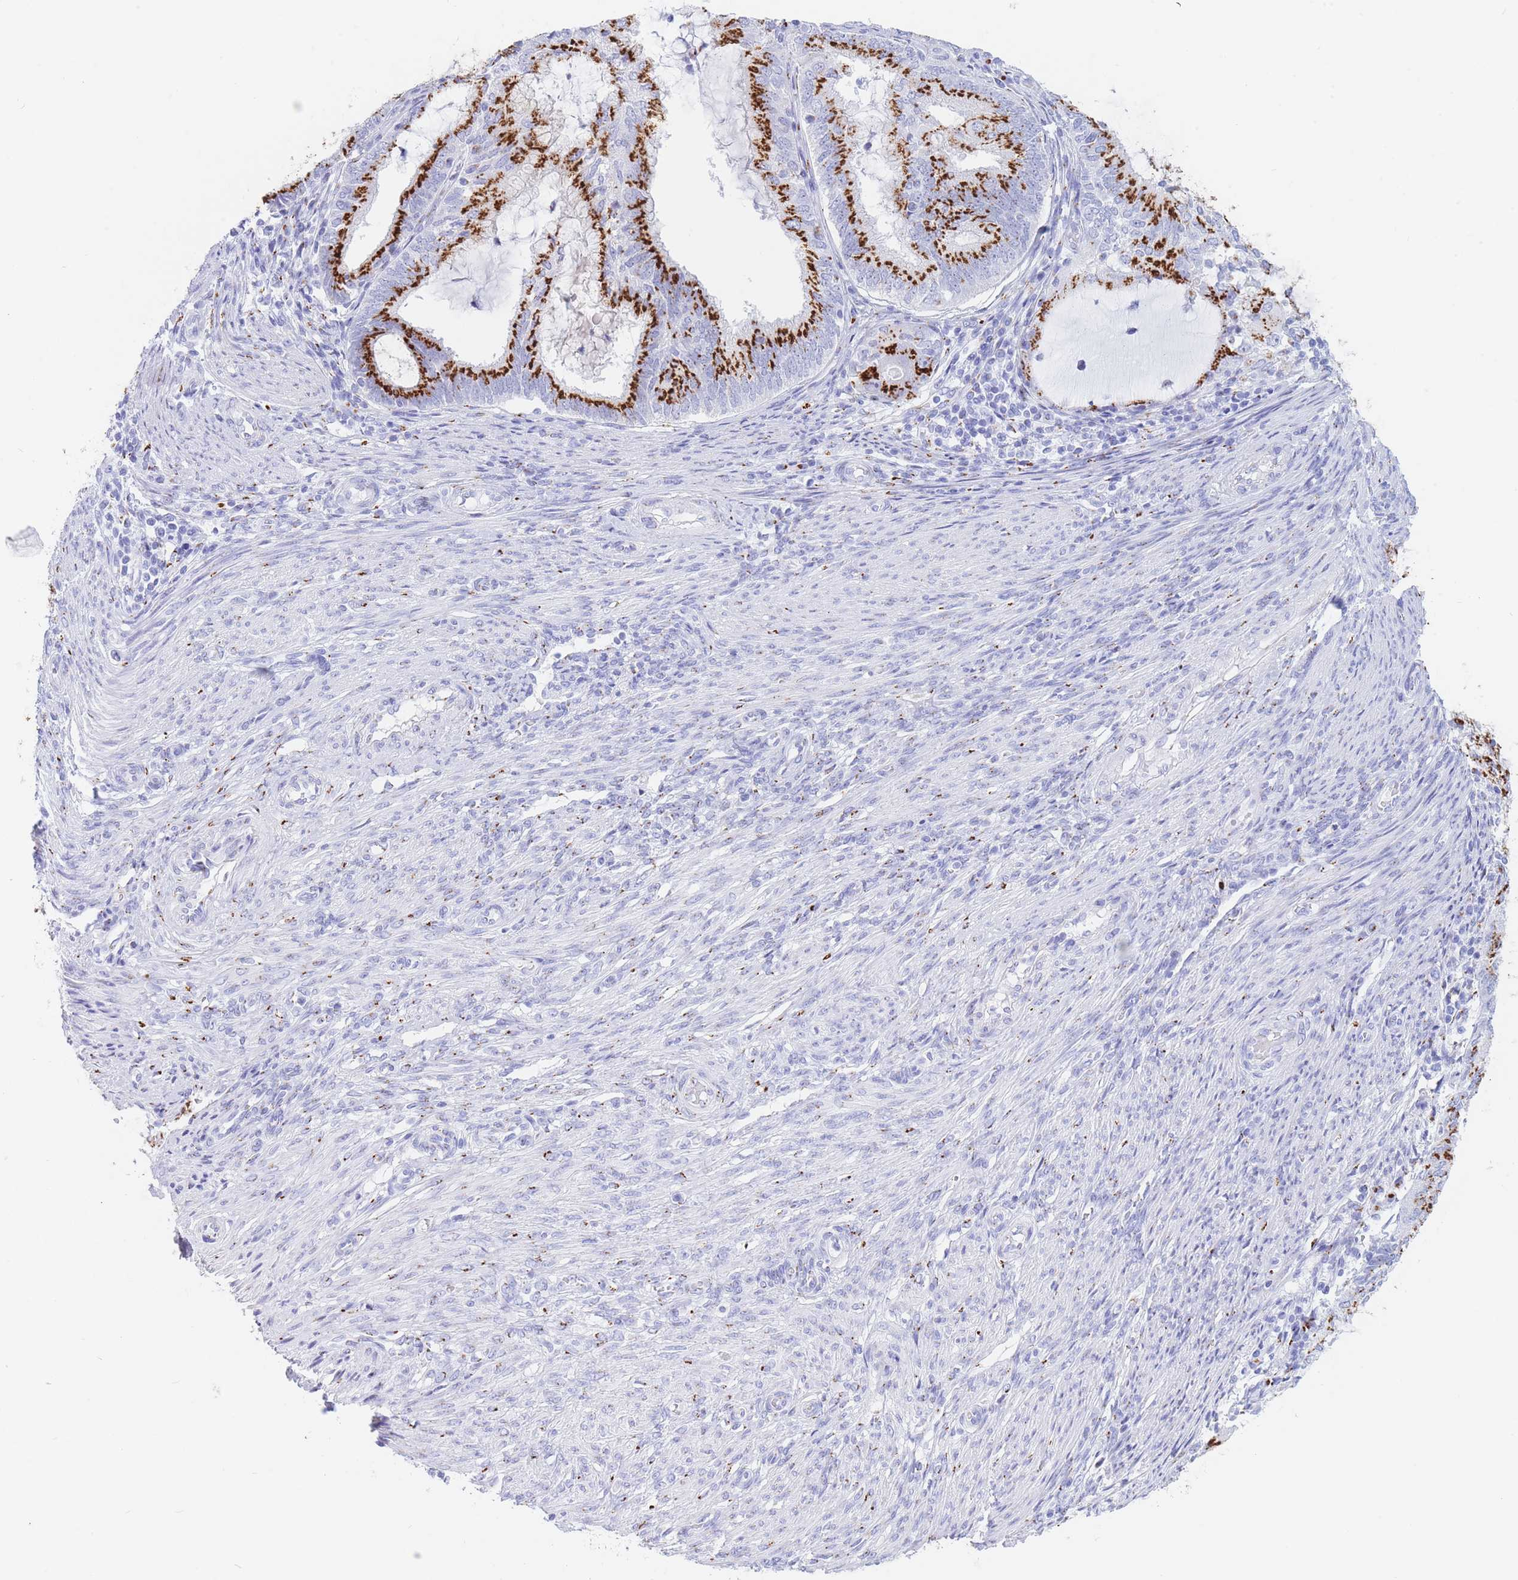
{"staining": {"intensity": "strong", "quantity": ">75%", "location": "cytoplasmic/membranous"}, "tissue": "endometrial cancer", "cell_type": "Tumor cells", "image_type": "cancer", "snomed": [{"axis": "morphology", "description": "Adenocarcinoma, NOS"}, {"axis": "topography", "description": "Endometrium"}], "caption": "Protein staining shows strong cytoplasmic/membranous expression in about >75% of tumor cells in adenocarcinoma (endometrial).", "gene": "FAM3C", "patient": {"sex": "female", "age": 81}}